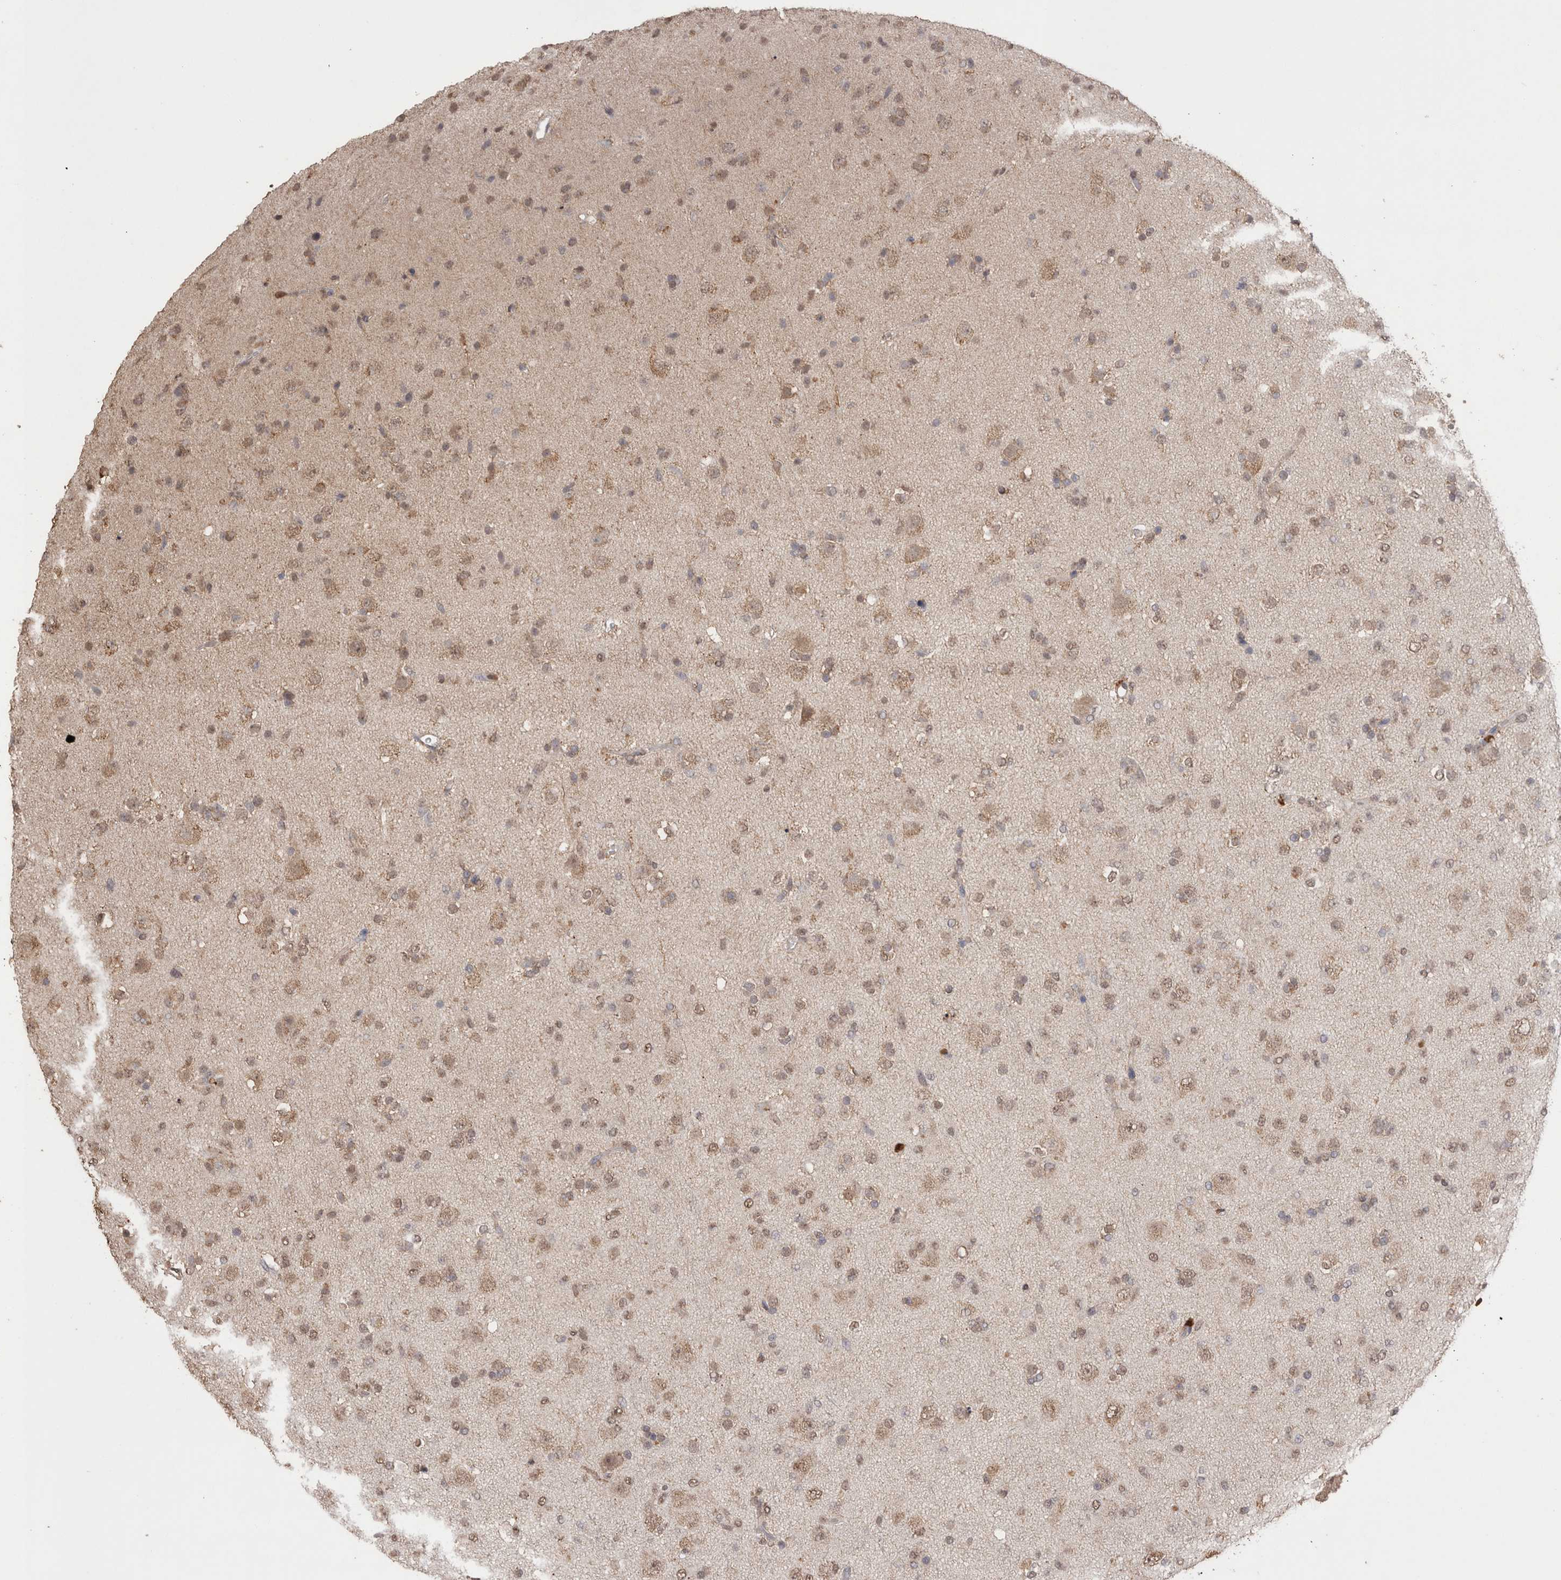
{"staining": {"intensity": "weak", "quantity": ">75%", "location": "cytoplasmic/membranous,nuclear"}, "tissue": "glioma", "cell_type": "Tumor cells", "image_type": "cancer", "snomed": [{"axis": "morphology", "description": "Glioma, malignant, Low grade"}, {"axis": "topography", "description": "Brain"}], "caption": "The immunohistochemical stain shows weak cytoplasmic/membranous and nuclear positivity in tumor cells of malignant low-grade glioma tissue.", "gene": "GRK5", "patient": {"sex": "male", "age": 65}}